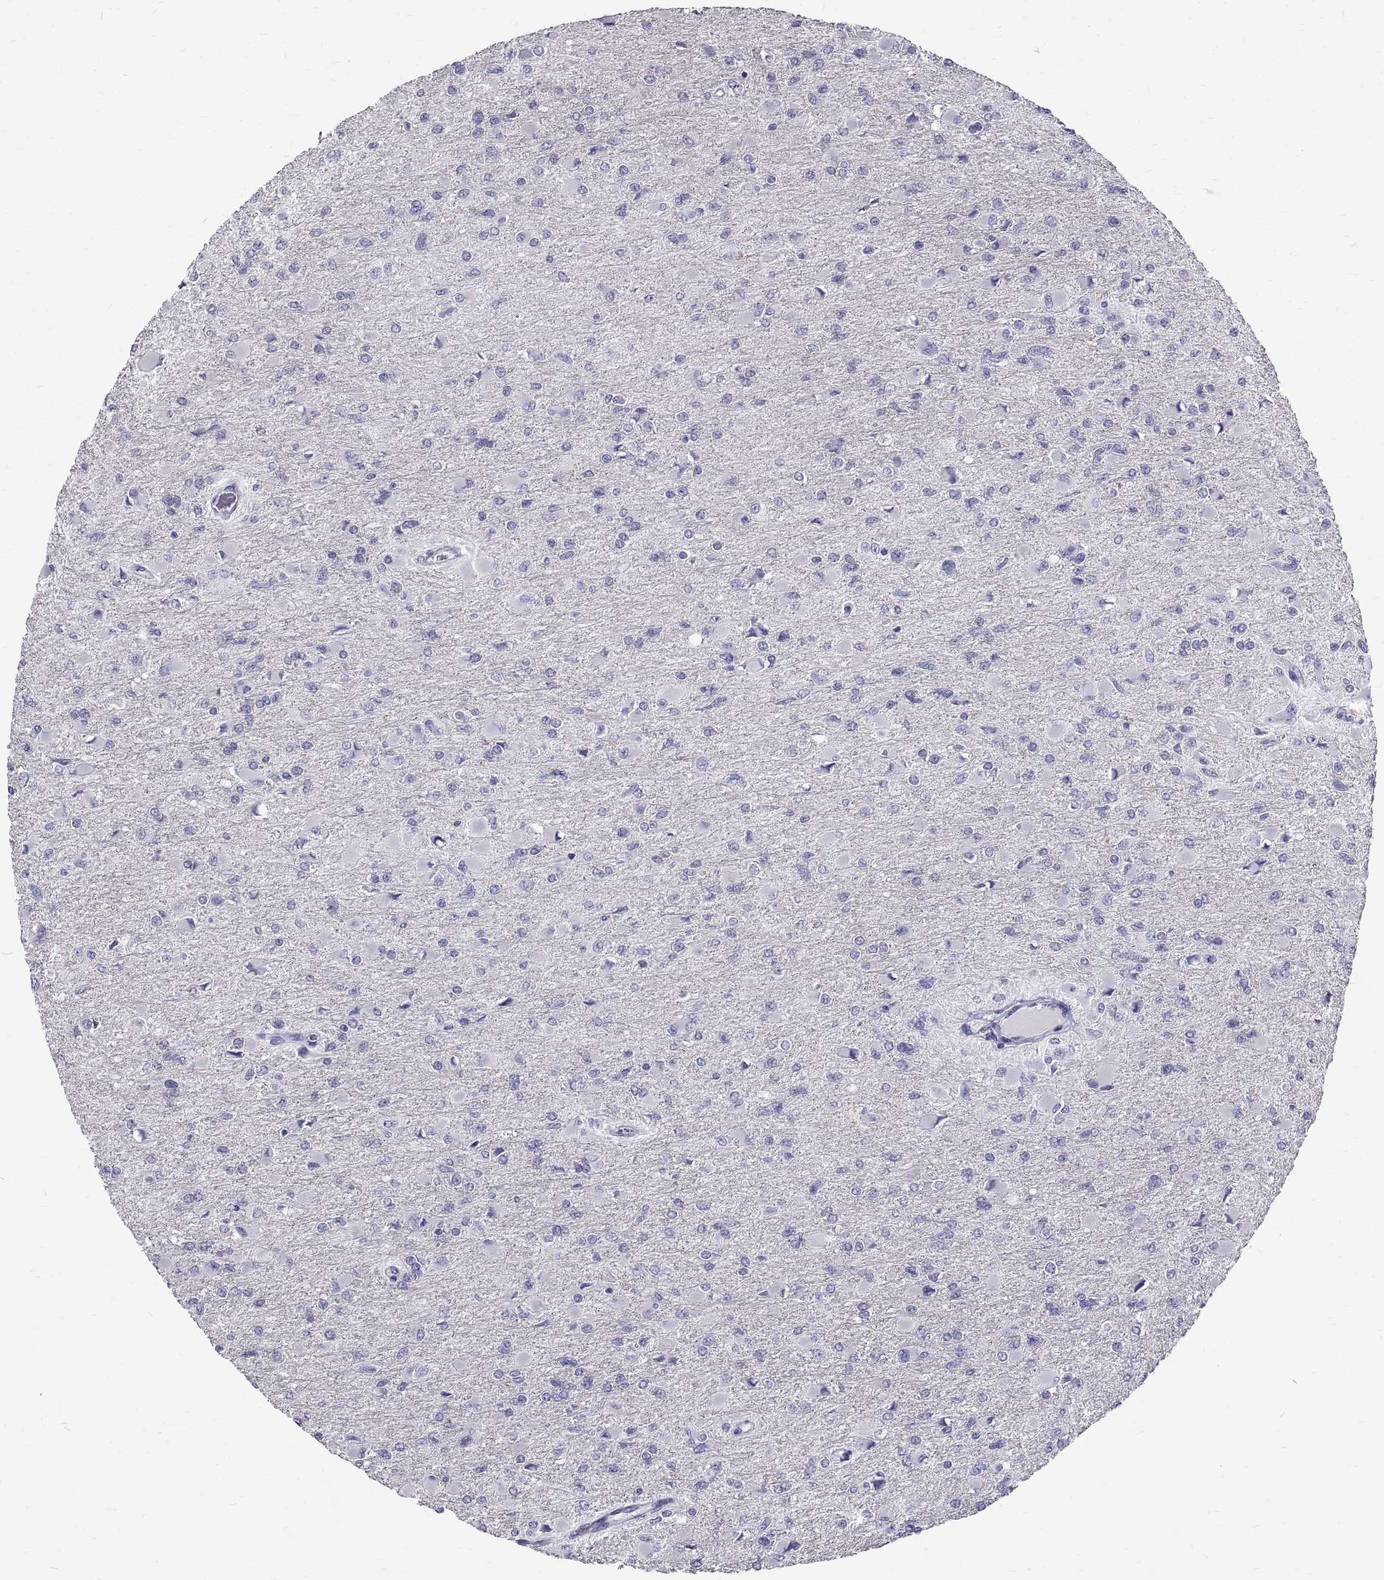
{"staining": {"intensity": "negative", "quantity": "none", "location": "none"}, "tissue": "glioma", "cell_type": "Tumor cells", "image_type": "cancer", "snomed": [{"axis": "morphology", "description": "Glioma, malignant, High grade"}, {"axis": "topography", "description": "Cerebral cortex"}], "caption": "An immunohistochemistry (IHC) histopathology image of glioma is shown. There is no staining in tumor cells of glioma. (Stains: DAB immunohistochemistry with hematoxylin counter stain, Microscopy: brightfield microscopy at high magnification).", "gene": "GNG12", "patient": {"sex": "female", "age": 36}}